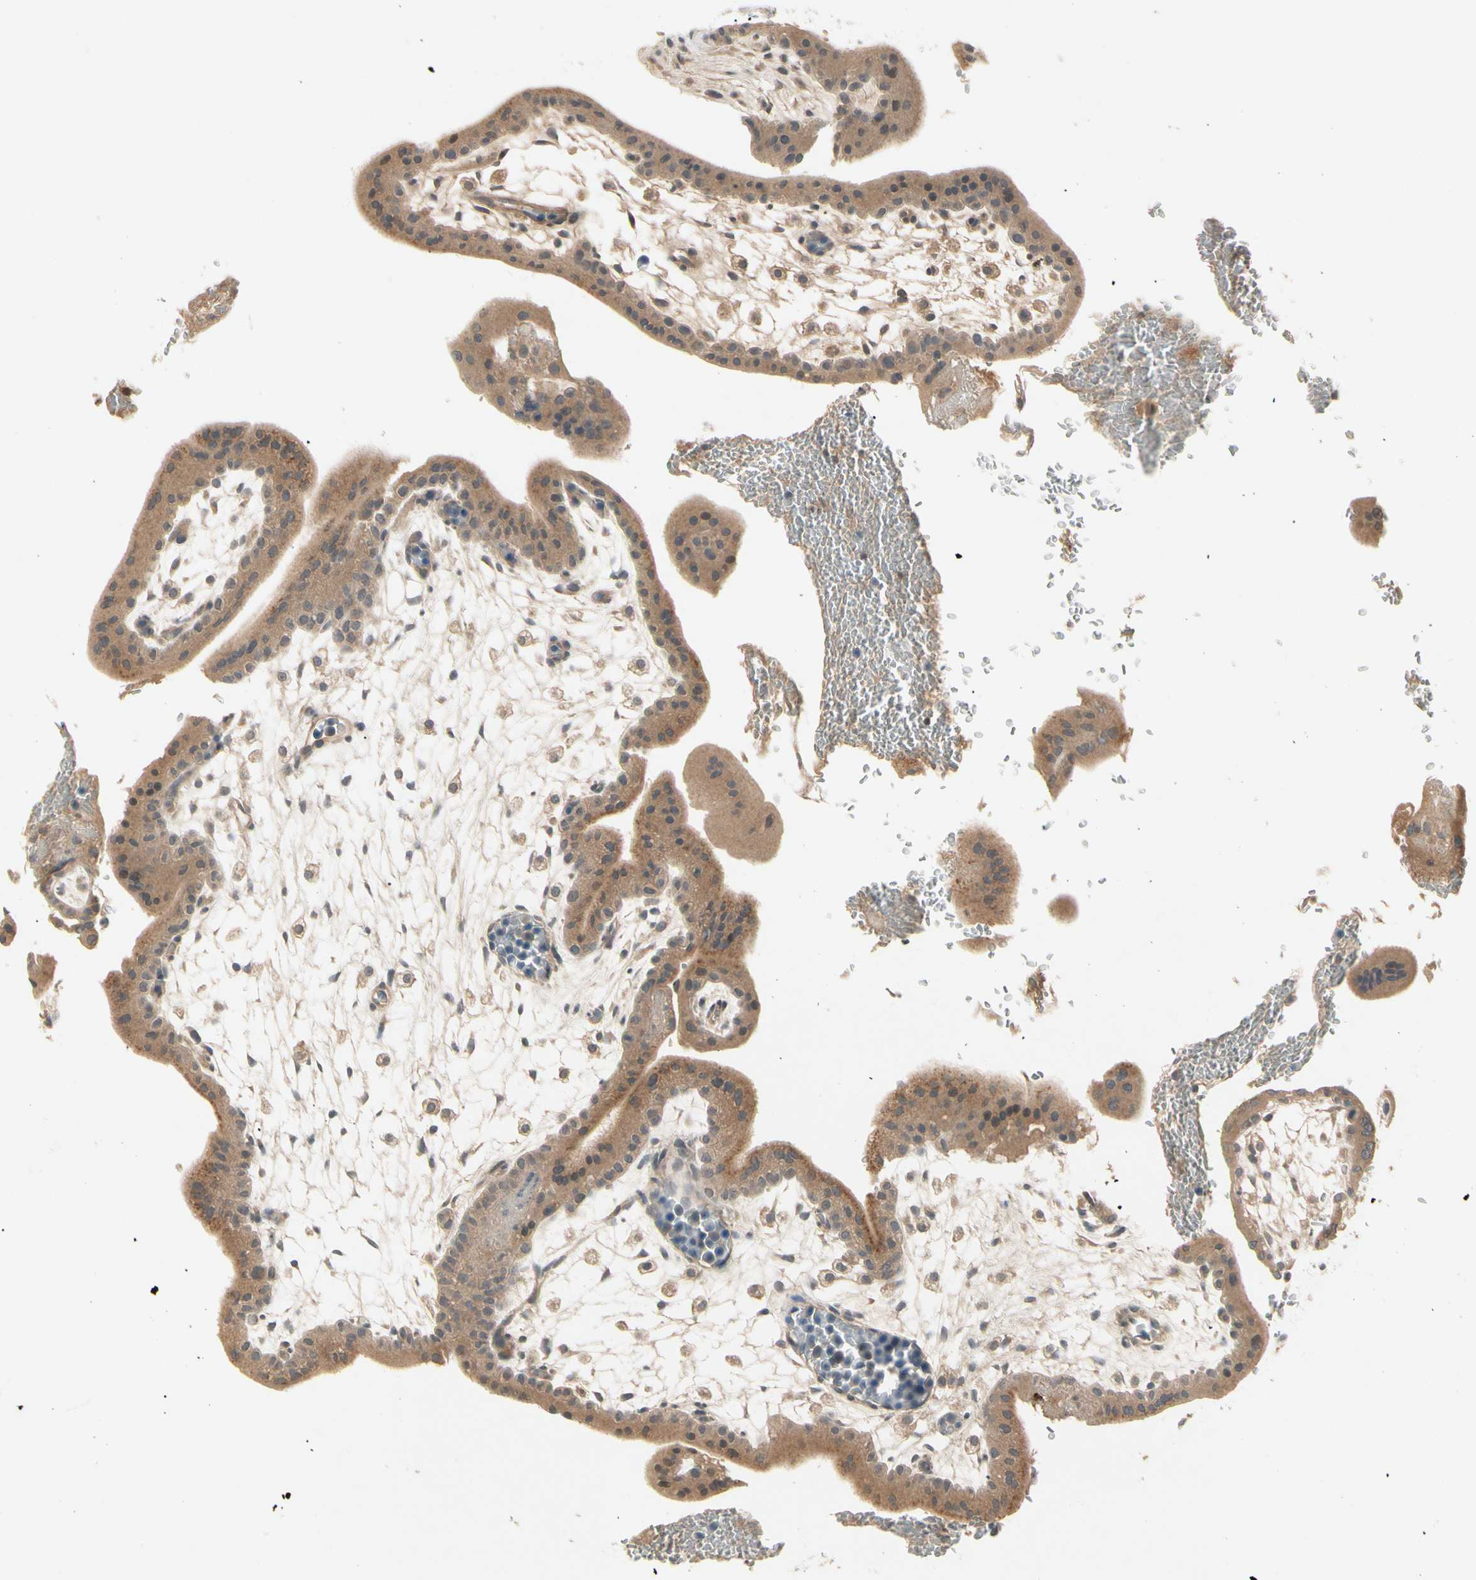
{"staining": {"intensity": "moderate", "quantity": ">75%", "location": "cytoplasmic/membranous"}, "tissue": "placenta", "cell_type": "Trophoblastic cells", "image_type": "normal", "snomed": [{"axis": "morphology", "description": "Normal tissue, NOS"}, {"axis": "topography", "description": "Placenta"}], "caption": "The micrograph demonstrates immunohistochemical staining of benign placenta. There is moderate cytoplasmic/membranous positivity is appreciated in about >75% of trophoblastic cells.", "gene": "CCL4", "patient": {"sex": "female", "age": 35}}